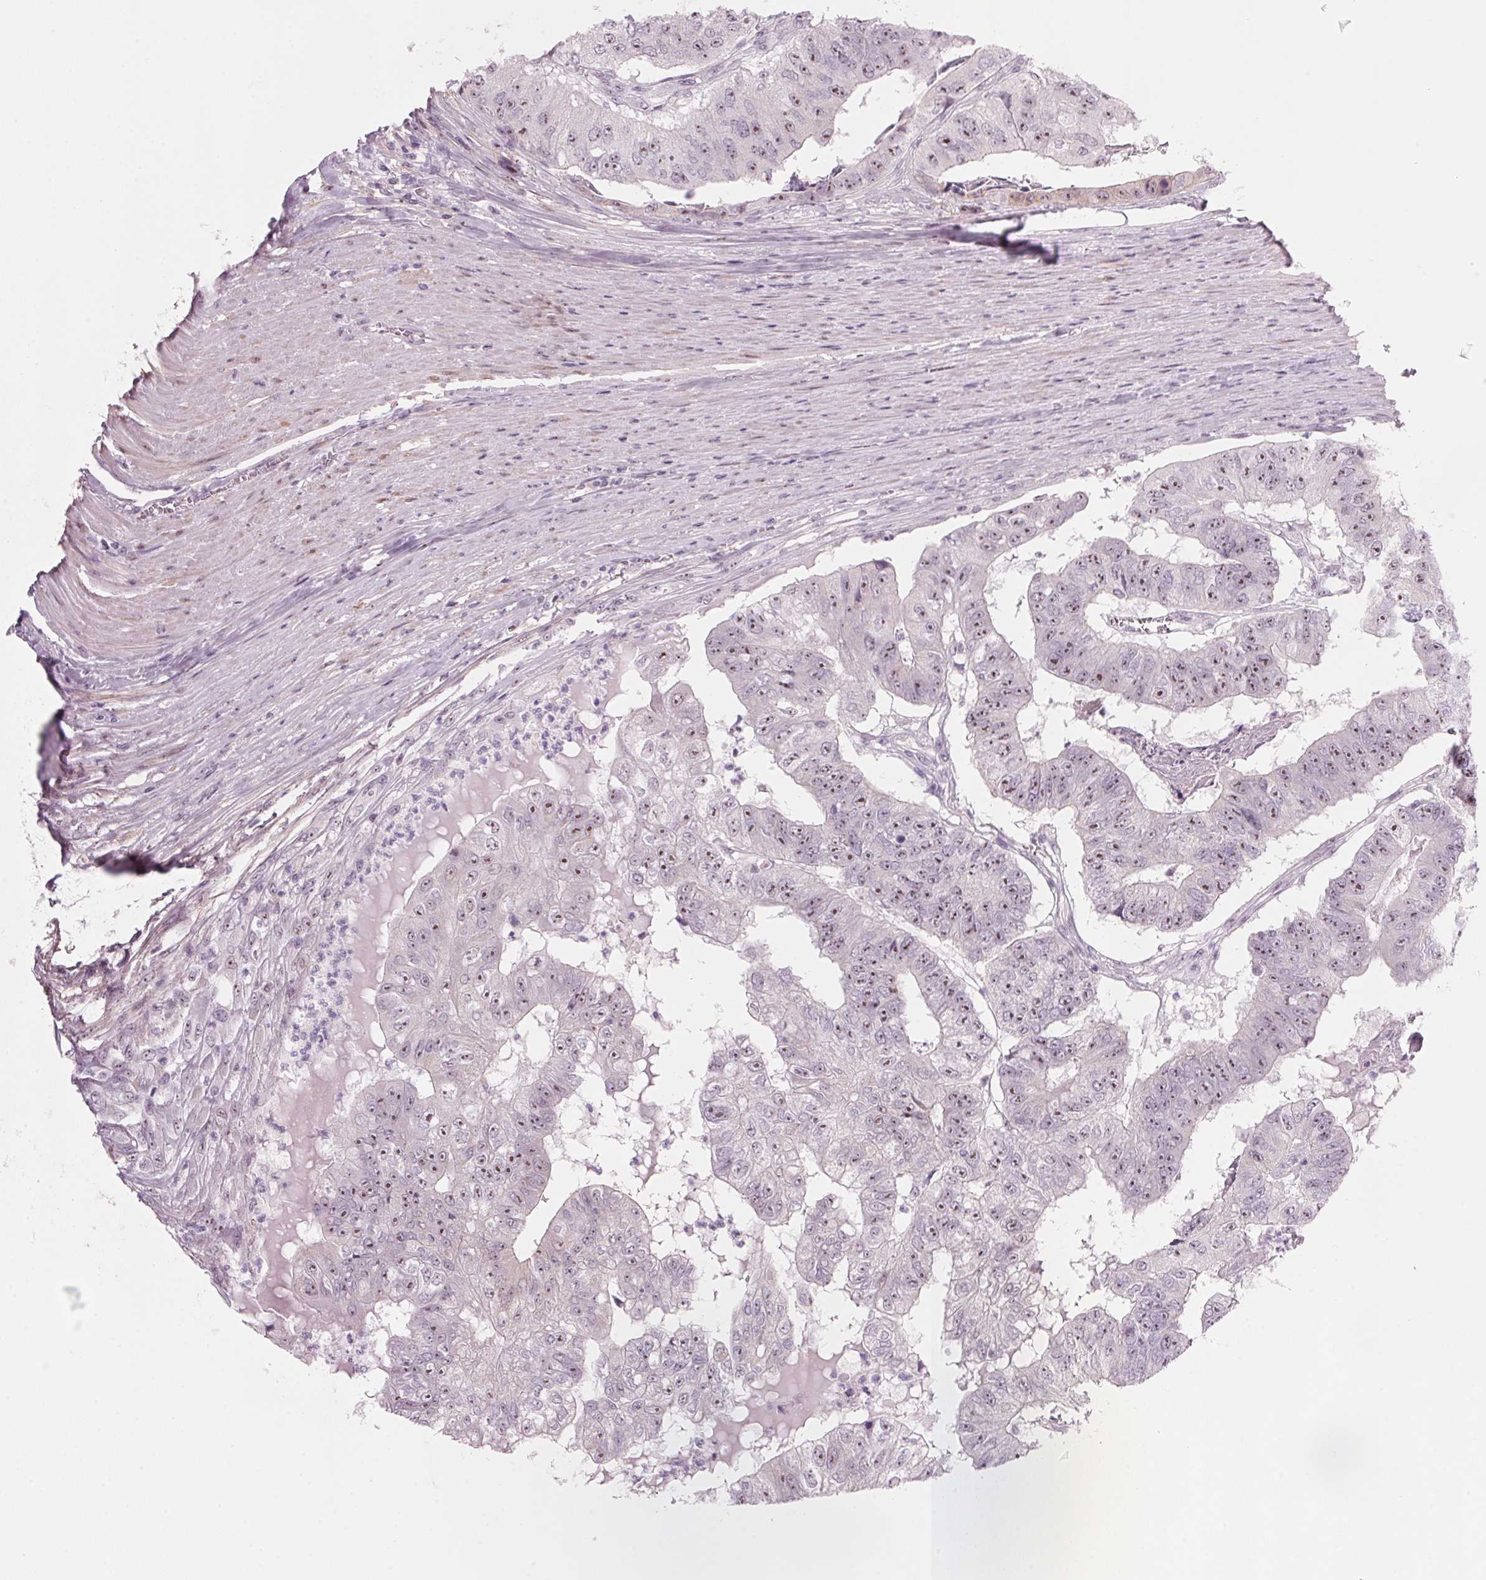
{"staining": {"intensity": "moderate", "quantity": "25%-75%", "location": "nuclear"}, "tissue": "colorectal cancer", "cell_type": "Tumor cells", "image_type": "cancer", "snomed": [{"axis": "morphology", "description": "Adenocarcinoma, NOS"}, {"axis": "topography", "description": "Colon"}], "caption": "The immunohistochemical stain shows moderate nuclear expression in tumor cells of colorectal cancer (adenocarcinoma) tissue.", "gene": "DNTTIP2", "patient": {"sex": "female", "age": 67}}